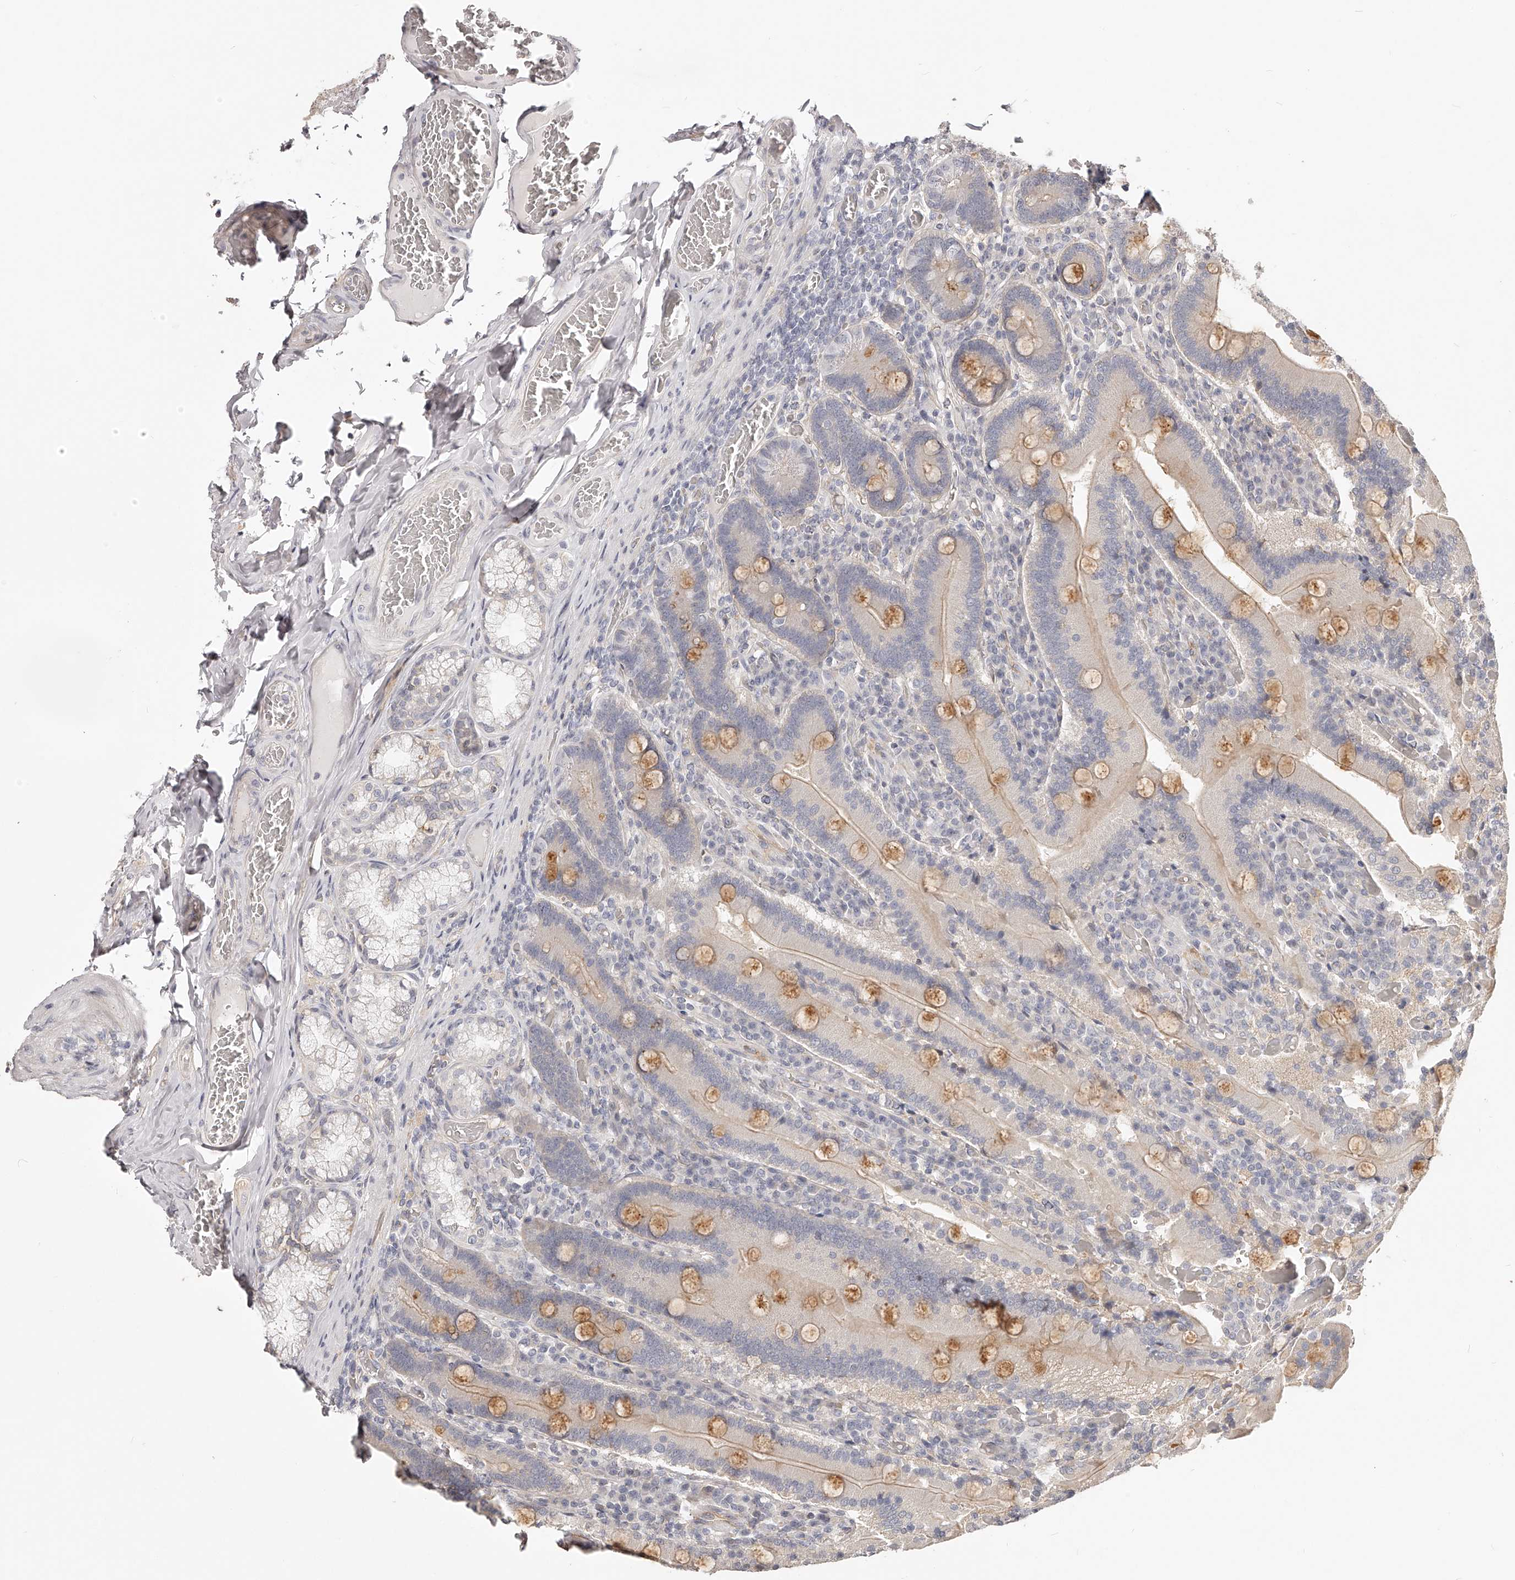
{"staining": {"intensity": "strong", "quantity": "<25%", "location": "cytoplasmic/membranous"}, "tissue": "duodenum", "cell_type": "Glandular cells", "image_type": "normal", "snomed": [{"axis": "morphology", "description": "Normal tissue, NOS"}, {"axis": "topography", "description": "Duodenum"}], "caption": "A brown stain shows strong cytoplasmic/membranous expression of a protein in glandular cells of normal duodenum. (DAB IHC with brightfield microscopy, high magnification).", "gene": "ZNF582", "patient": {"sex": "female", "age": 62}}